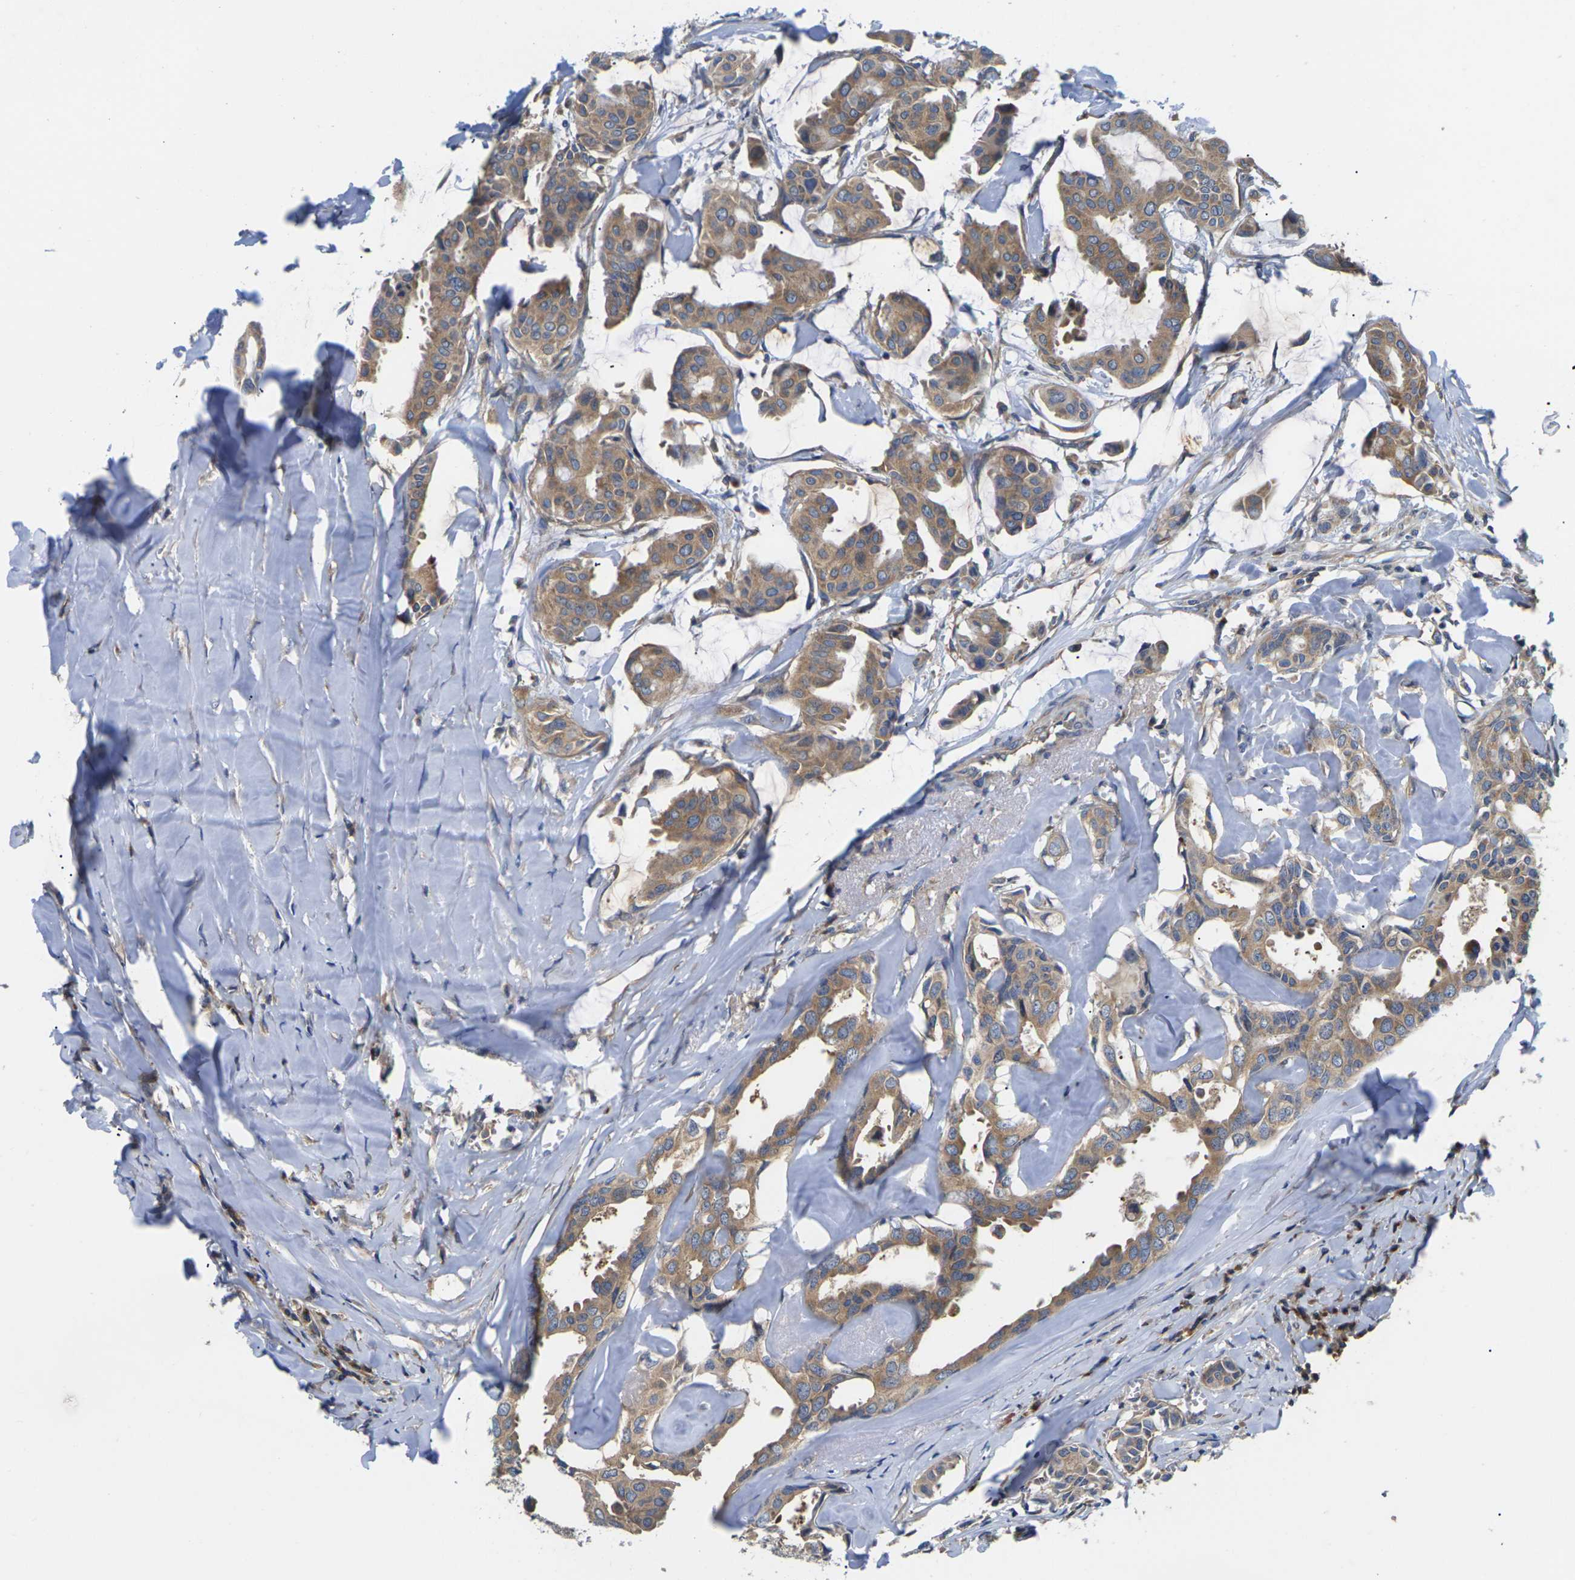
{"staining": {"intensity": "moderate", "quantity": ">75%", "location": "cytoplasmic/membranous"}, "tissue": "head and neck cancer", "cell_type": "Tumor cells", "image_type": "cancer", "snomed": [{"axis": "morphology", "description": "Adenocarcinoma, NOS"}, {"axis": "topography", "description": "Salivary gland"}, {"axis": "topography", "description": "Head-Neck"}], "caption": "Head and neck cancer (adenocarcinoma) stained for a protein (brown) reveals moderate cytoplasmic/membranous positive expression in approximately >75% of tumor cells.", "gene": "TMCC2", "patient": {"sex": "female", "age": 59}}